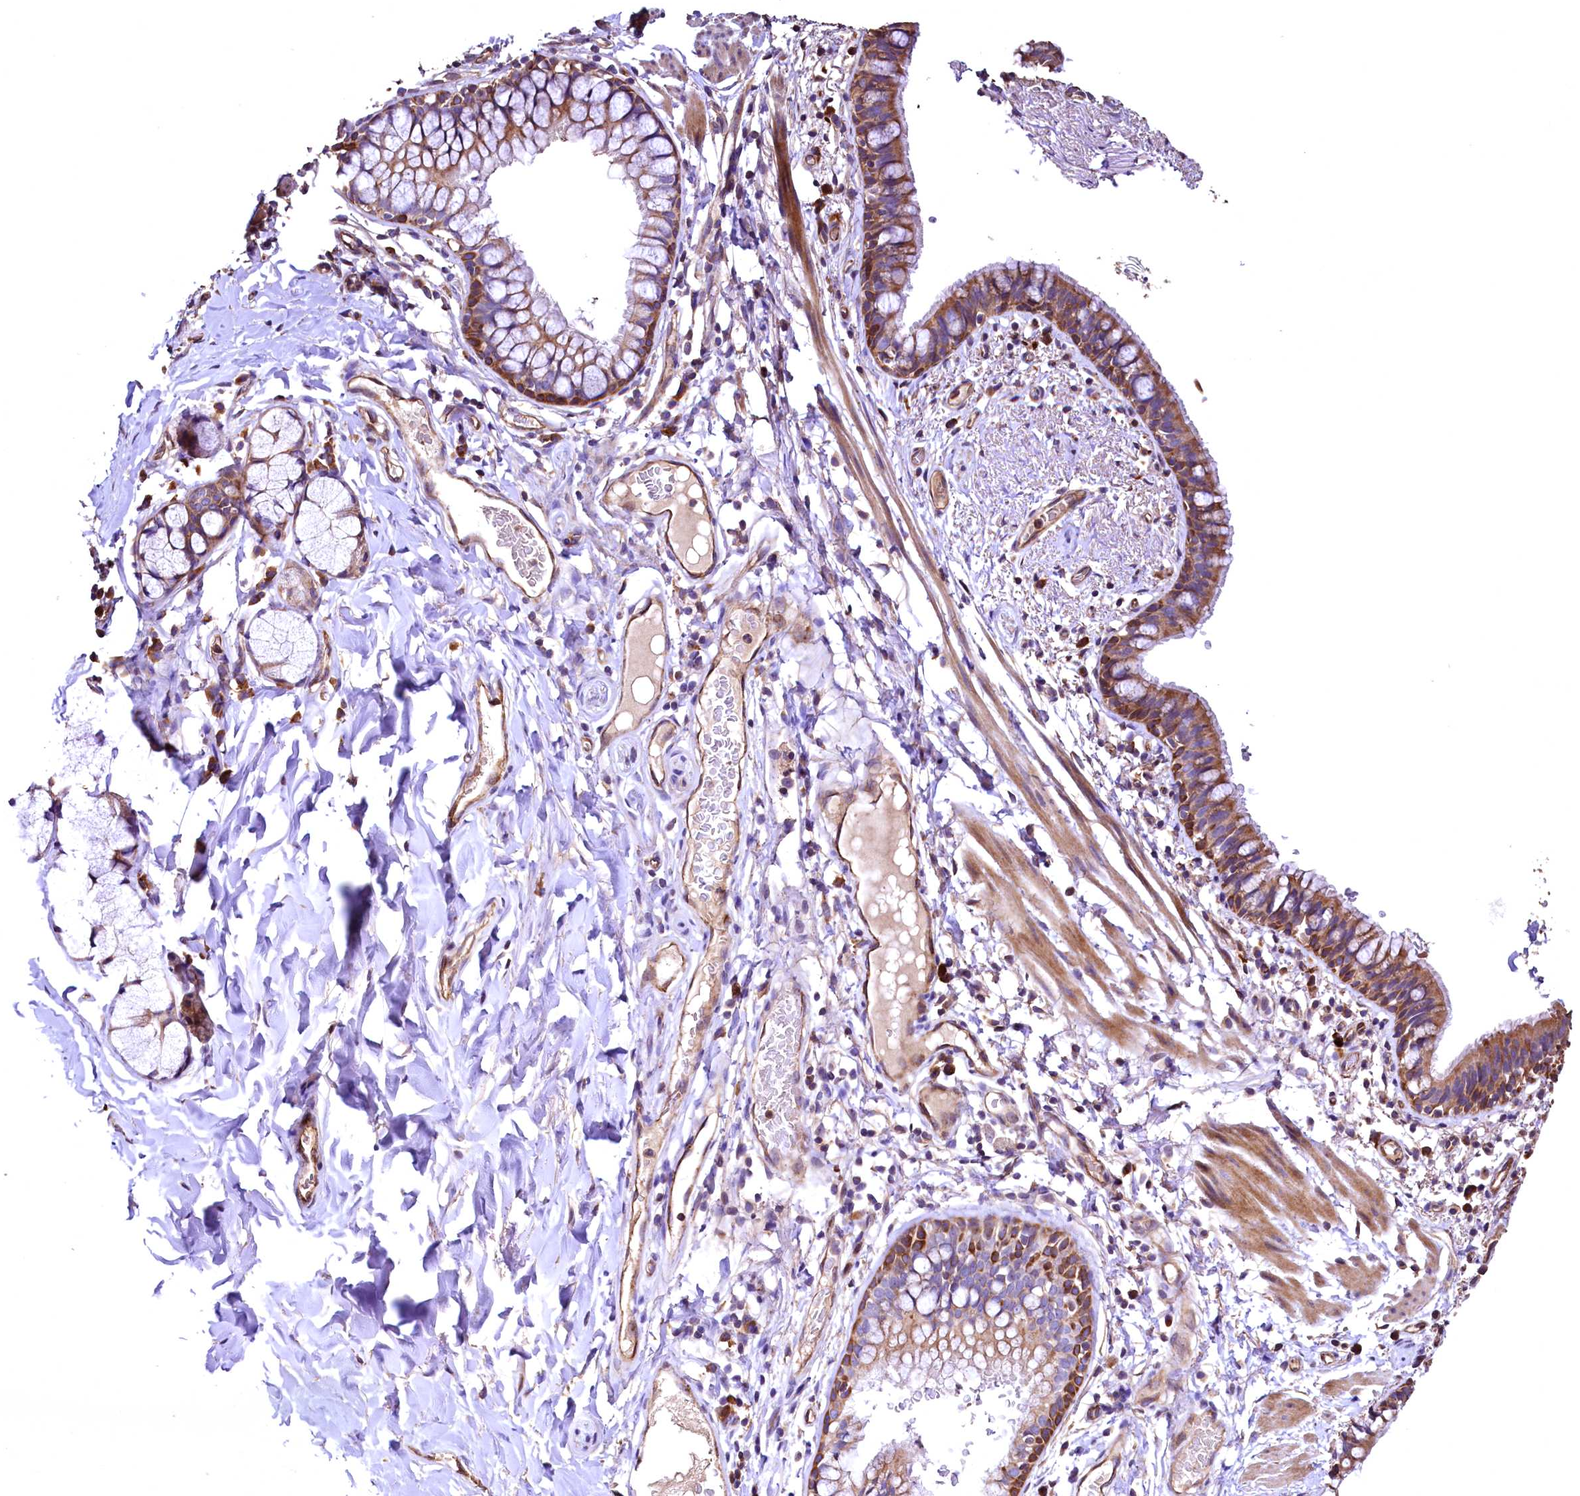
{"staining": {"intensity": "moderate", "quantity": ">75%", "location": "cytoplasmic/membranous"}, "tissue": "bronchus", "cell_type": "Respiratory epithelial cells", "image_type": "normal", "snomed": [{"axis": "morphology", "description": "Normal tissue, NOS"}, {"axis": "topography", "description": "Cartilage tissue"}, {"axis": "topography", "description": "Bronchus"}], "caption": "Immunohistochemical staining of unremarkable bronchus reveals medium levels of moderate cytoplasmic/membranous staining in about >75% of respiratory epithelial cells. The staining was performed using DAB (3,3'-diaminobenzidine) to visualize the protein expression in brown, while the nuclei were stained in blue with hematoxylin (Magnification: 20x).", "gene": "RASSF1", "patient": {"sex": "female", "age": 36}}